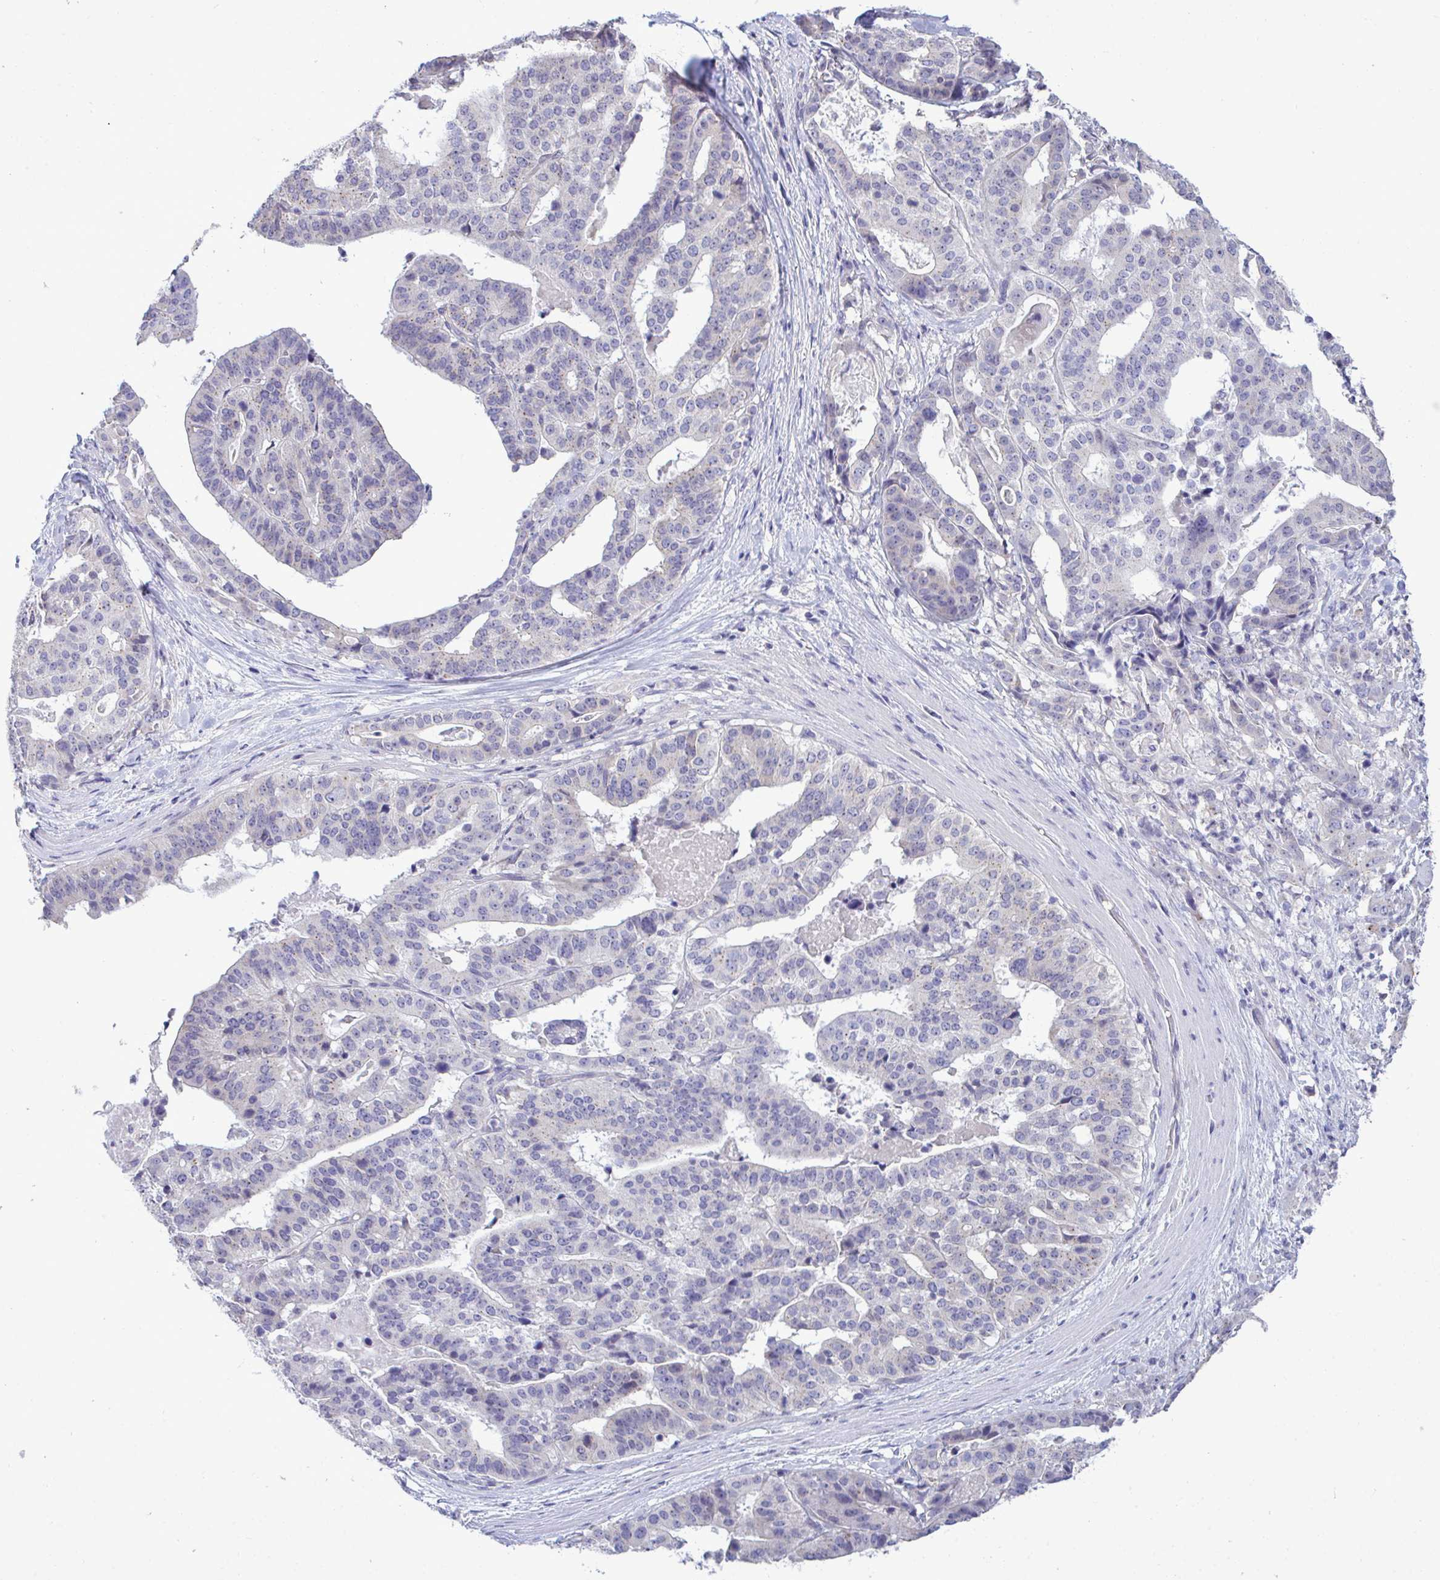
{"staining": {"intensity": "negative", "quantity": "none", "location": "none"}, "tissue": "stomach cancer", "cell_type": "Tumor cells", "image_type": "cancer", "snomed": [{"axis": "morphology", "description": "Adenocarcinoma, NOS"}, {"axis": "topography", "description": "Stomach"}], "caption": "Micrograph shows no significant protein expression in tumor cells of stomach cancer (adenocarcinoma).", "gene": "PIGK", "patient": {"sex": "male", "age": 48}}